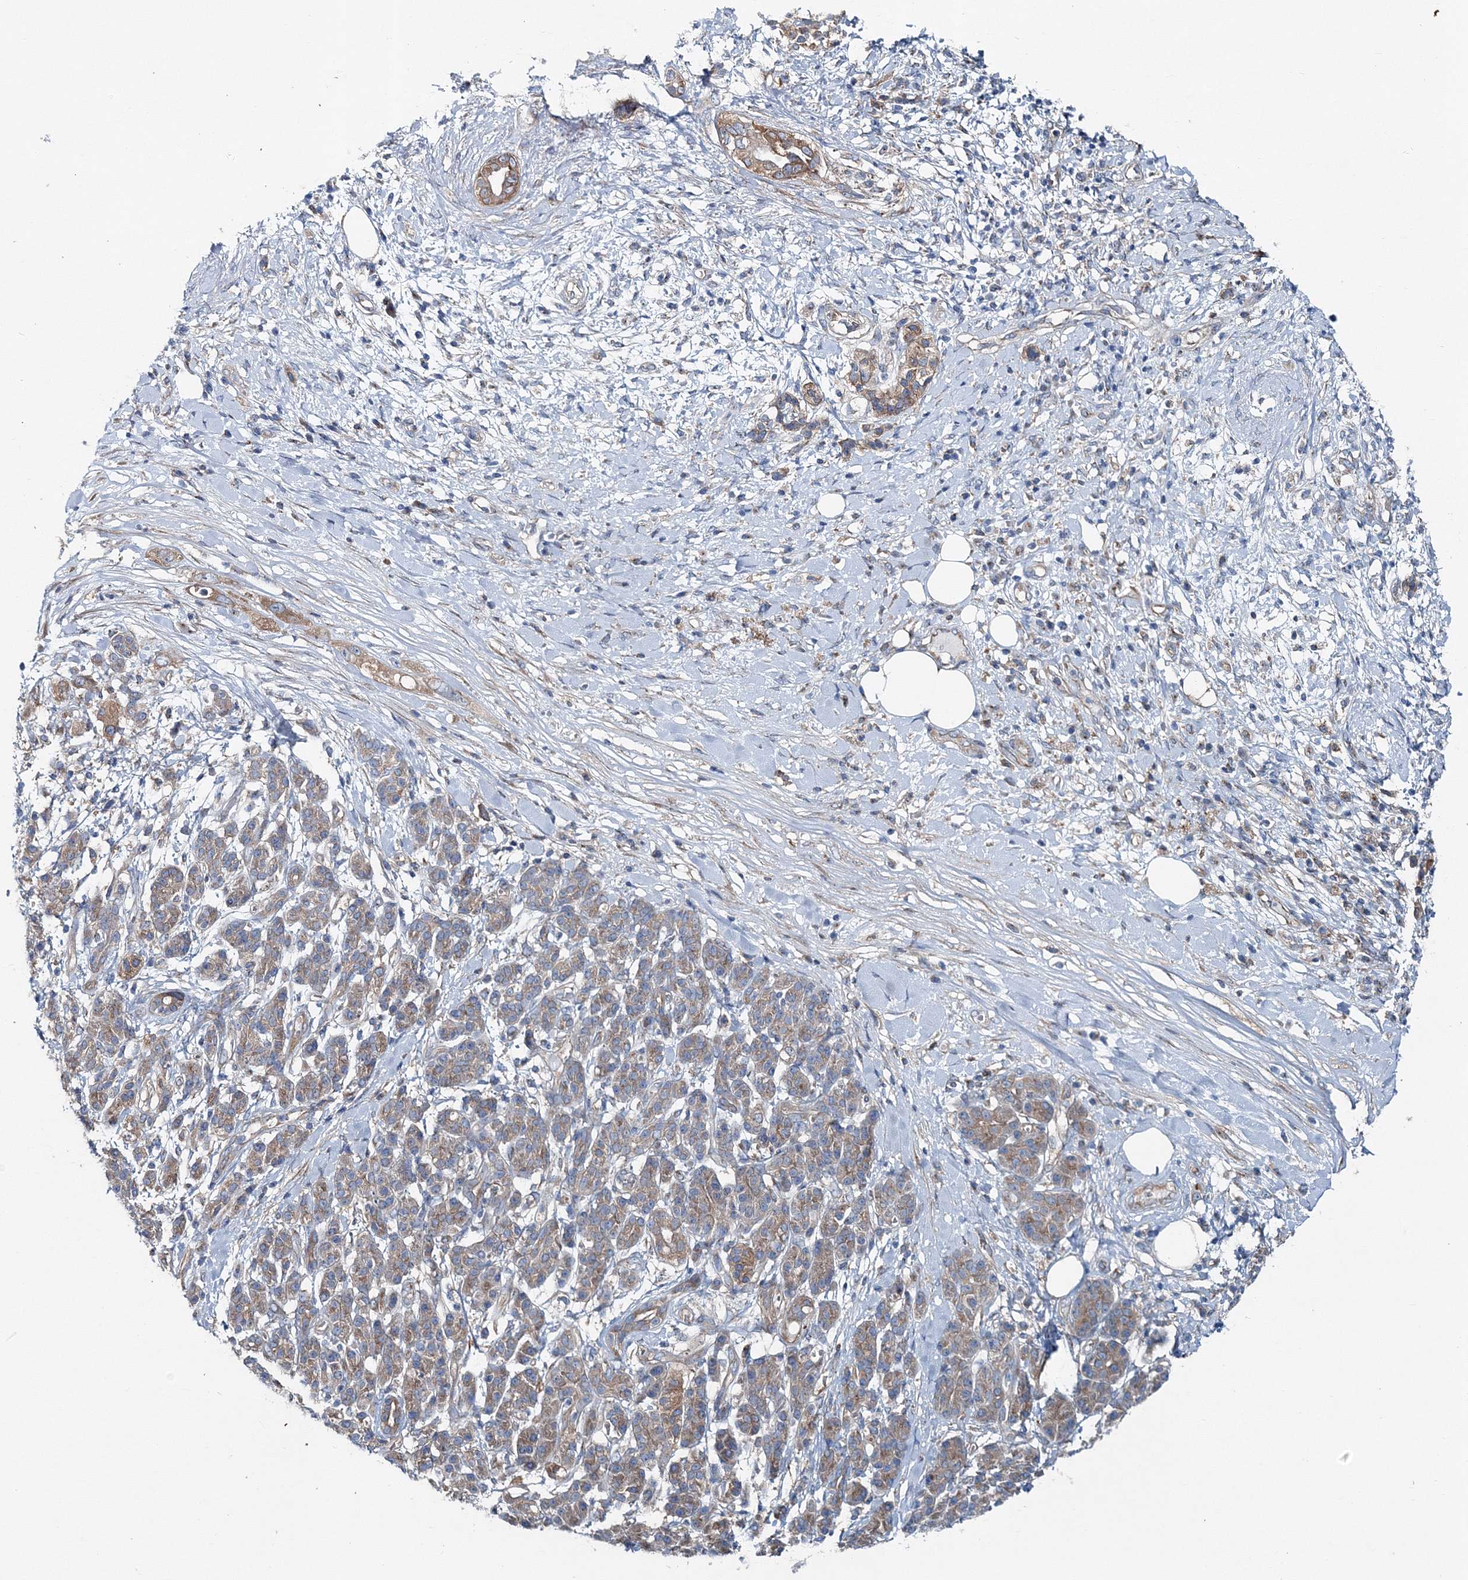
{"staining": {"intensity": "moderate", "quantity": ">75%", "location": "cytoplasmic/membranous"}, "tissue": "pancreatic cancer", "cell_type": "Tumor cells", "image_type": "cancer", "snomed": [{"axis": "morphology", "description": "Adenocarcinoma, NOS"}, {"axis": "topography", "description": "Pancreas"}], "caption": "Pancreatic cancer (adenocarcinoma) stained with a brown dye demonstrates moderate cytoplasmic/membranous positive staining in approximately >75% of tumor cells.", "gene": "MPHOSPH9", "patient": {"sex": "female", "age": 56}}